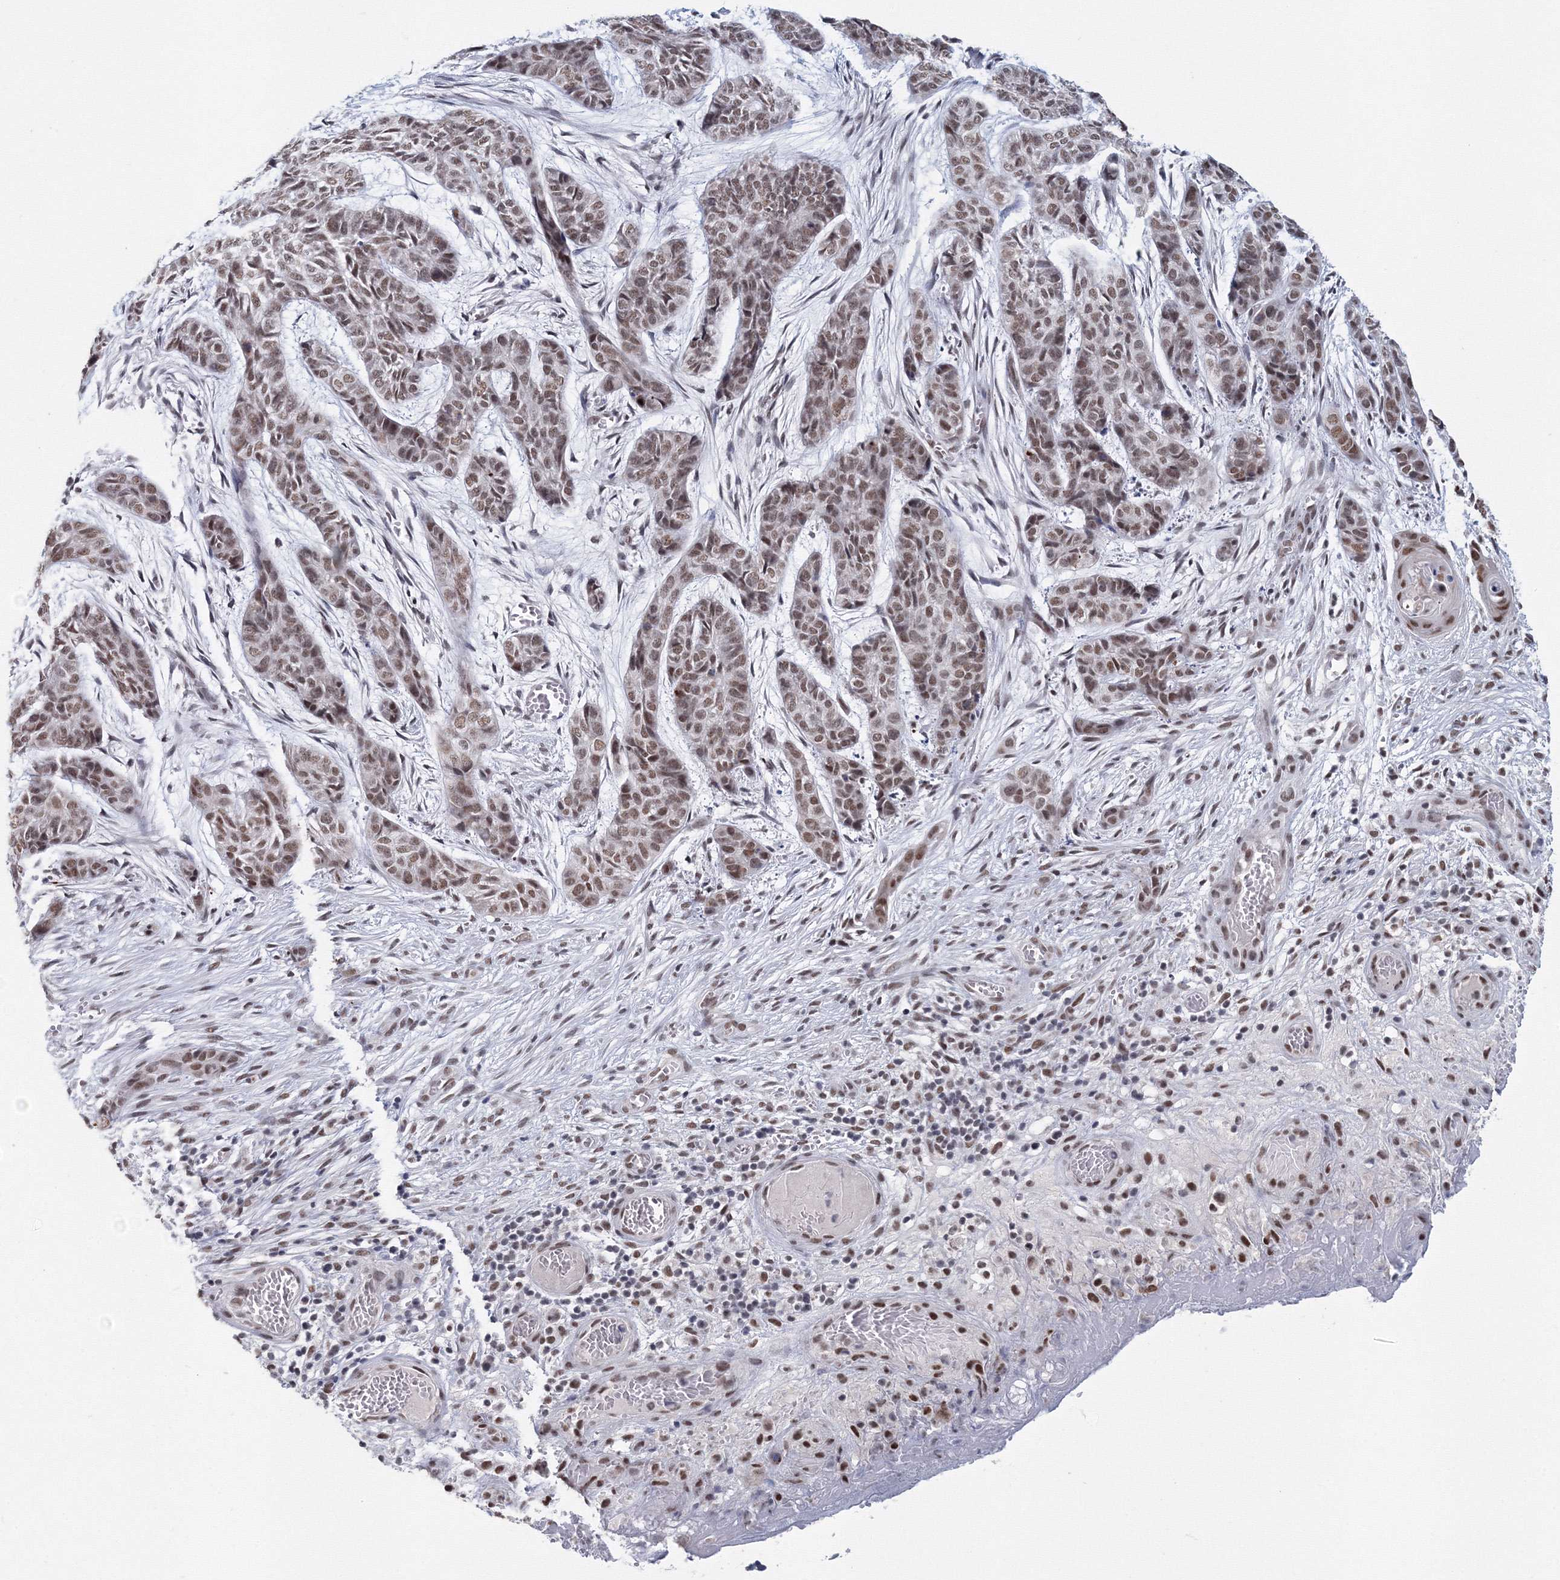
{"staining": {"intensity": "moderate", "quantity": ">75%", "location": "nuclear"}, "tissue": "skin cancer", "cell_type": "Tumor cells", "image_type": "cancer", "snomed": [{"axis": "morphology", "description": "Basal cell carcinoma"}, {"axis": "topography", "description": "Skin"}], "caption": "A micrograph of basal cell carcinoma (skin) stained for a protein displays moderate nuclear brown staining in tumor cells. The staining was performed using DAB (3,3'-diaminobenzidine) to visualize the protein expression in brown, while the nuclei were stained in blue with hematoxylin (Magnification: 20x).", "gene": "SF3B6", "patient": {"sex": "female", "age": 64}}